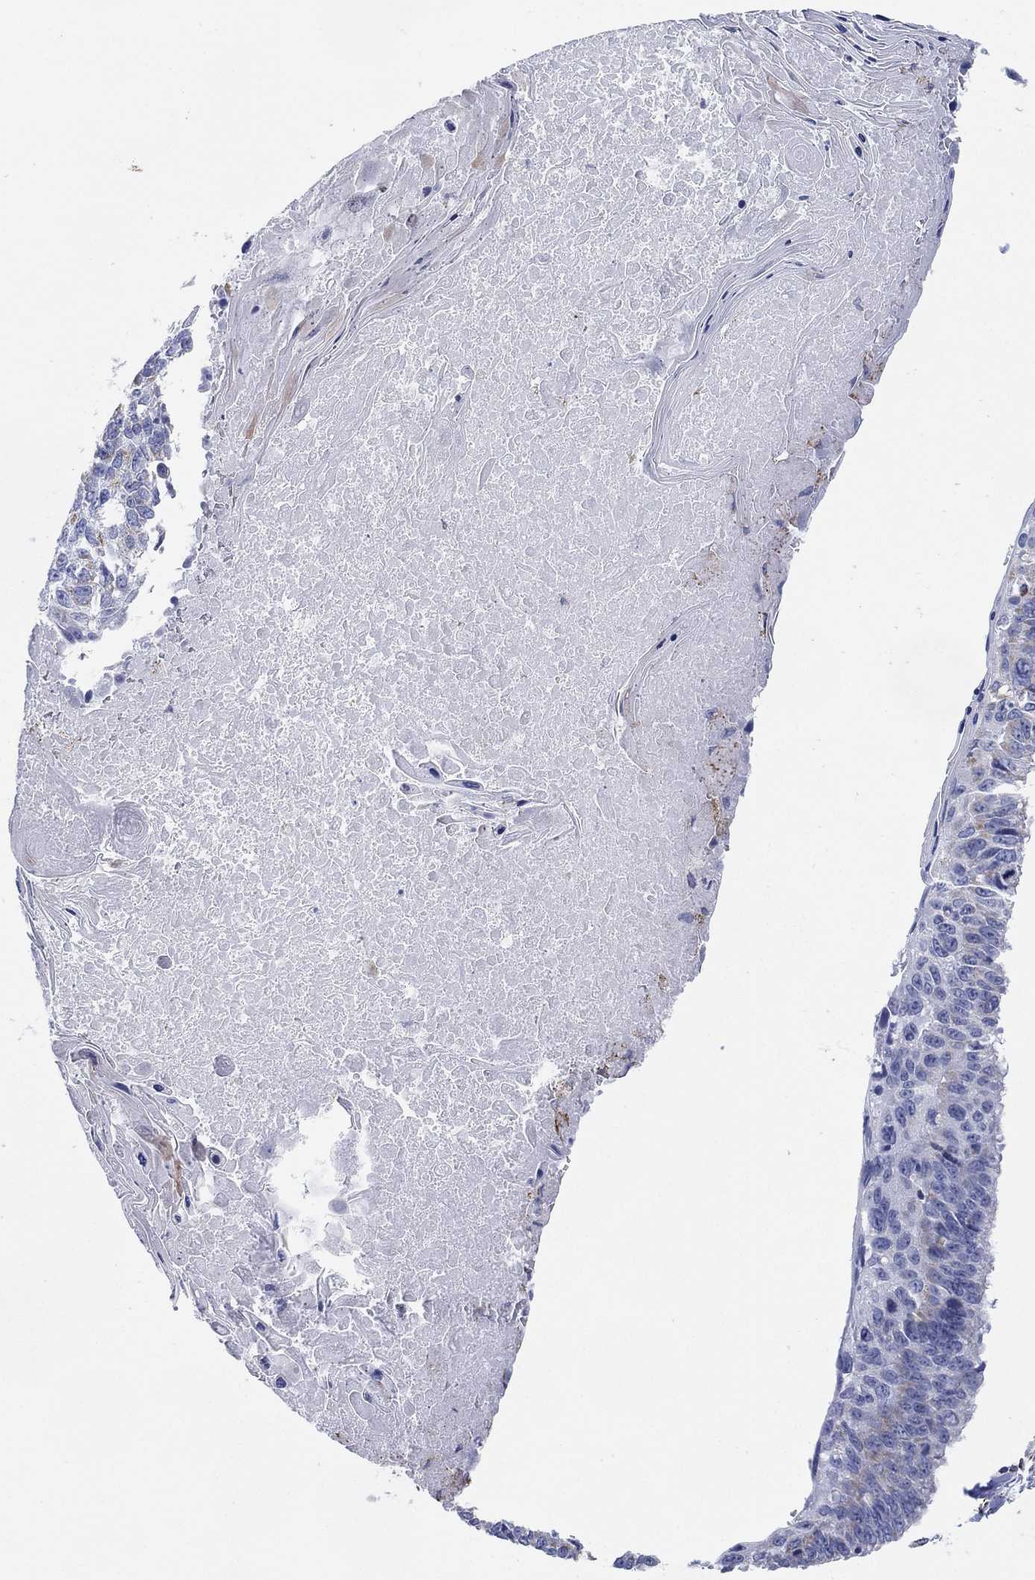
{"staining": {"intensity": "negative", "quantity": "none", "location": "none"}, "tissue": "lung cancer", "cell_type": "Tumor cells", "image_type": "cancer", "snomed": [{"axis": "morphology", "description": "Squamous cell carcinoma, NOS"}, {"axis": "topography", "description": "Lung"}], "caption": "A photomicrograph of human lung cancer is negative for staining in tumor cells. The staining was performed using DAB (3,3'-diaminobenzidine) to visualize the protein expression in brown, while the nuclei were stained in blue with hematoxylin (Magnification: 20x).", "gene": "CFTR", "patient": {"sex": "male", "age": 73}}